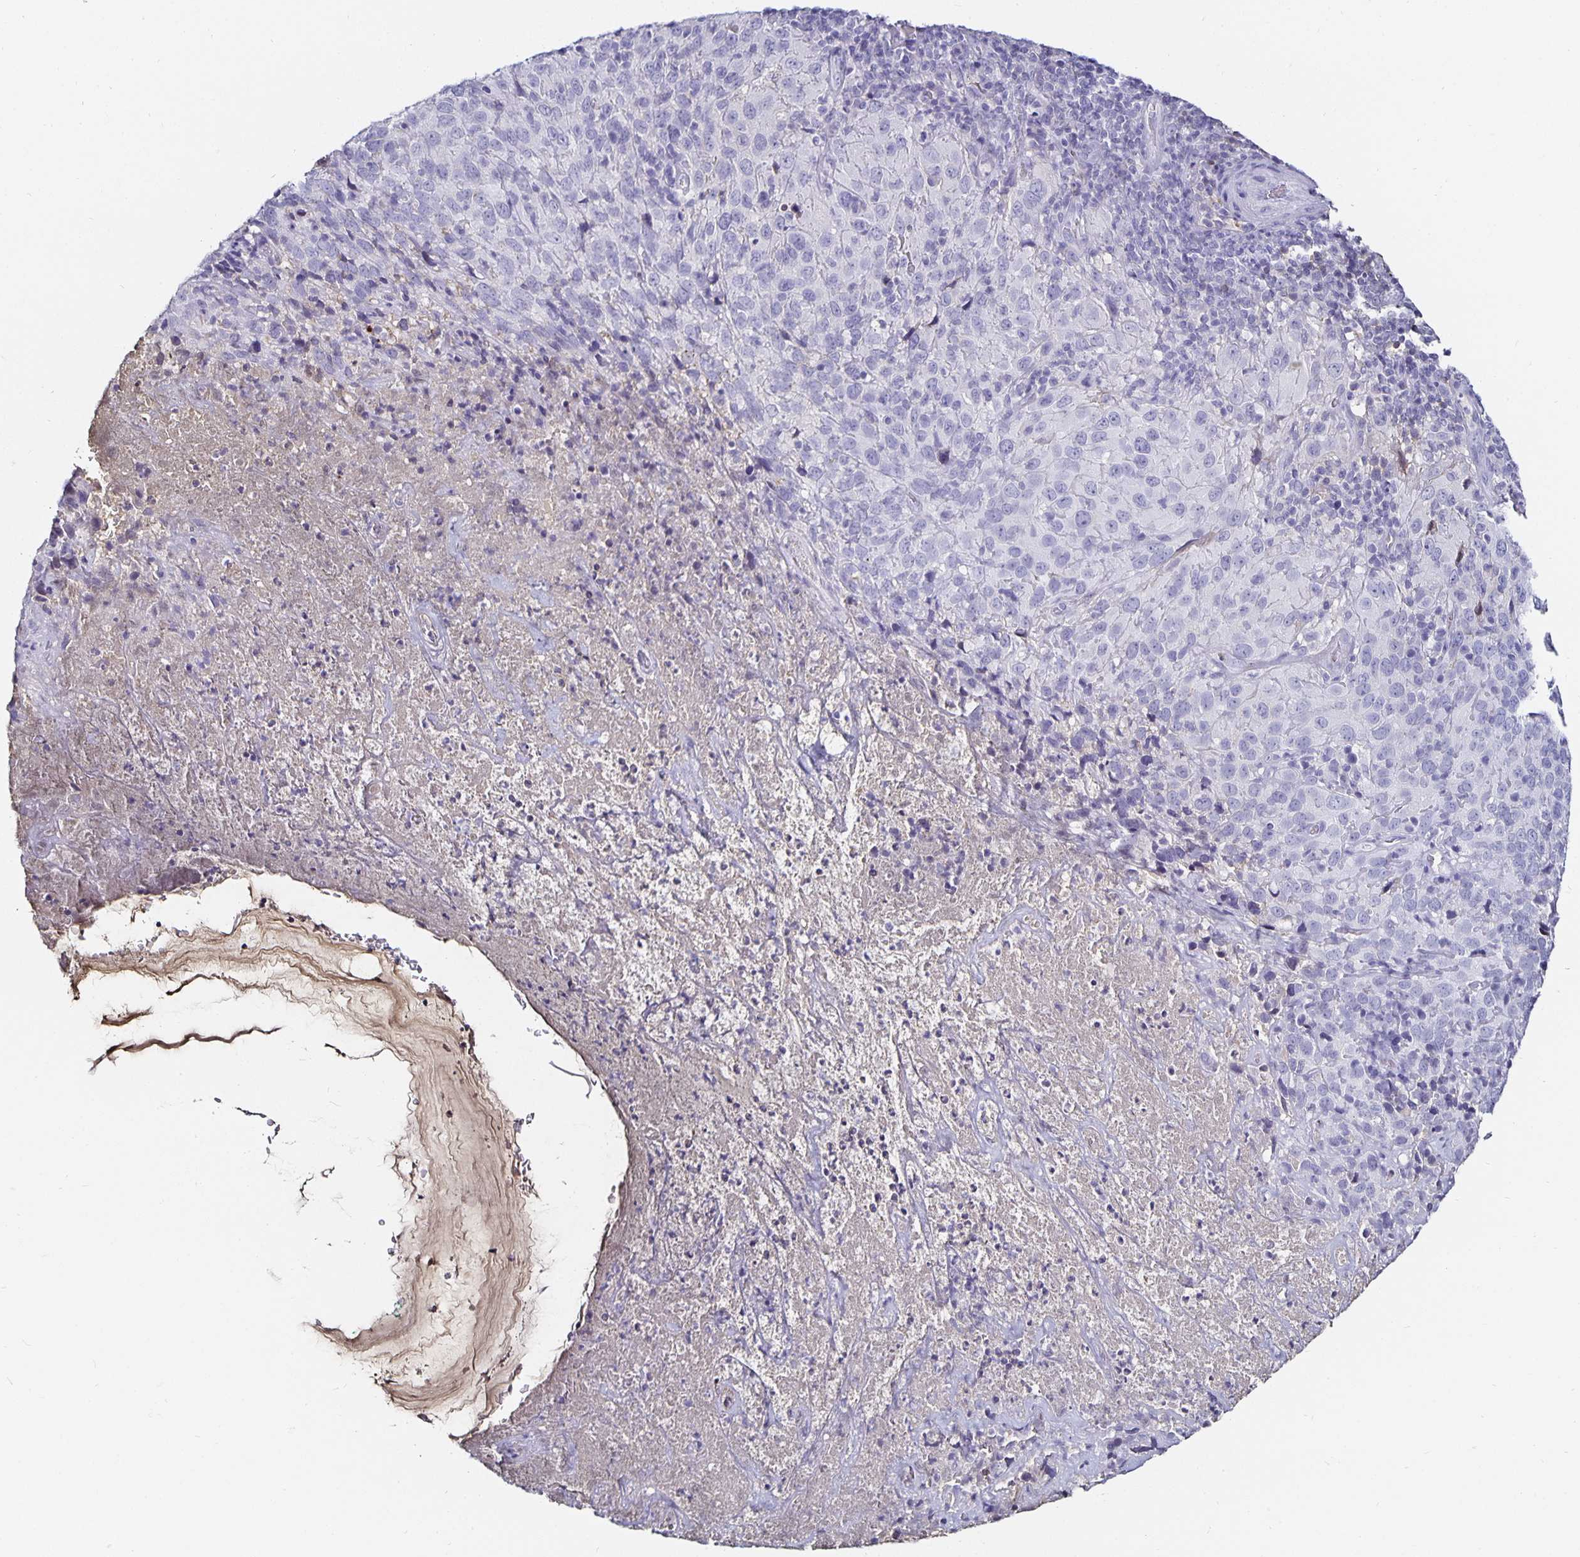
{"staining": {"intensity": "negative", "quantity": "none", "location": "none"}, "tissue": "cervical cancer", "cell_type": "Tumor cells", "image_type": "cancer", "snomed": [{"axis": "morphology", "description": "Squamous cell carcinoma, NOS"}, {"axis": "topography", "description": "Cervix"}], "caption": "A high-resolution photomicrograph shows IHC staining of cervical cancer, which reveals no significant positivity in tumor cells.", "gene": "TTR", "patient": {"sex": "female", "age": 51}}